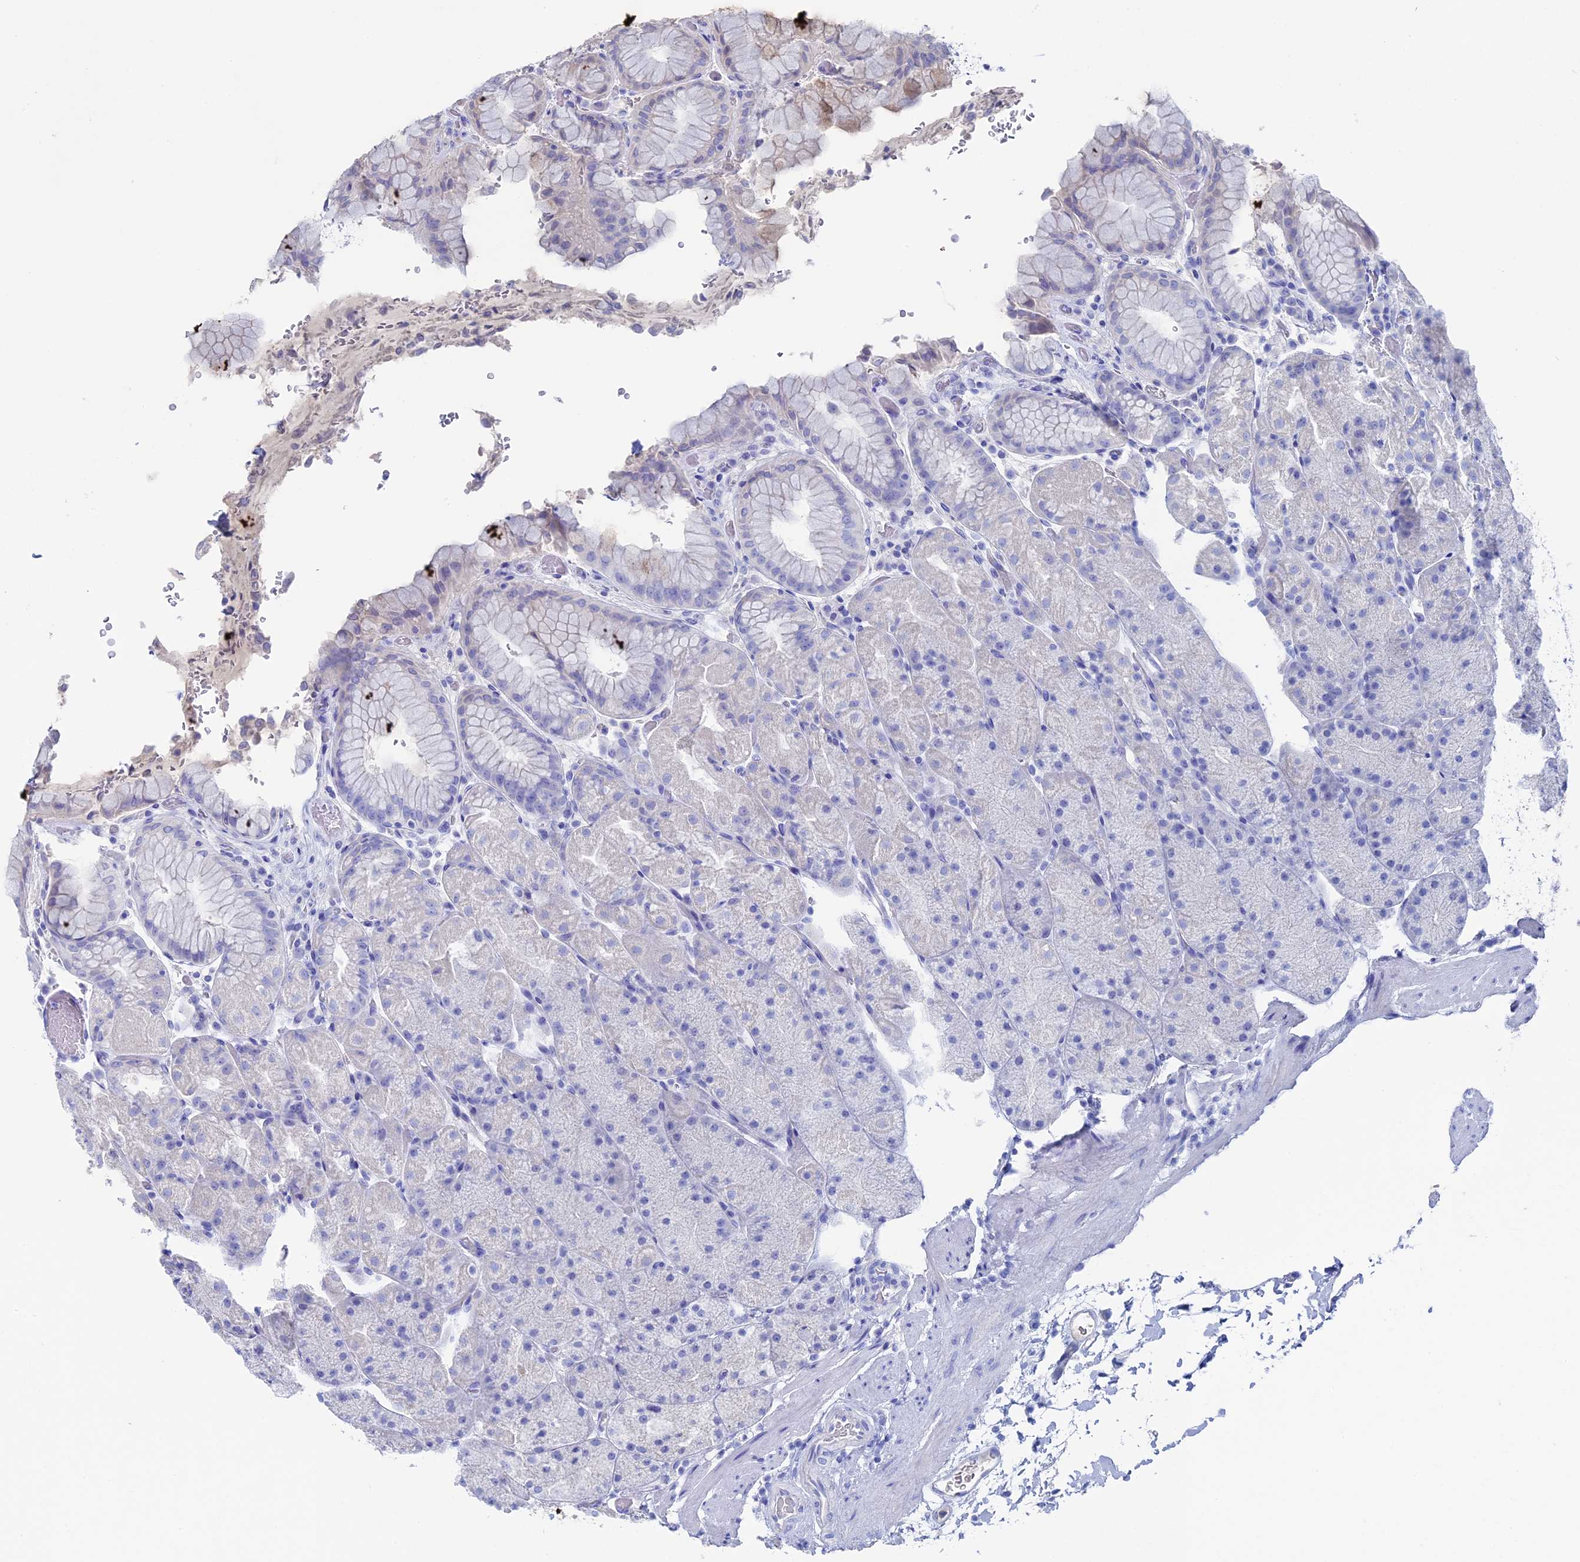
{"staining": {"intensity": "negative", "quantity": "none", "location": "none"}, "tissue": "stomach", "cell_type": "Glandular cells", "image_type": "normal", "snomed": [{"axis": "morphology", "description": "Normal tissue, NOS"}, {"axis": "topography", "description": "Stomach, upper"}, {"axis": "topography", "description": "Stomach, lower"}], "caption": "Glandular cells show no significant staining in benign stomach. (Brightfield microscopy of DAB (3,3'-diaminobenzidine) immunohistochemistry at high magnification).", "gene": "UNC119", "patient": {"sex": "male", "age": 67}}